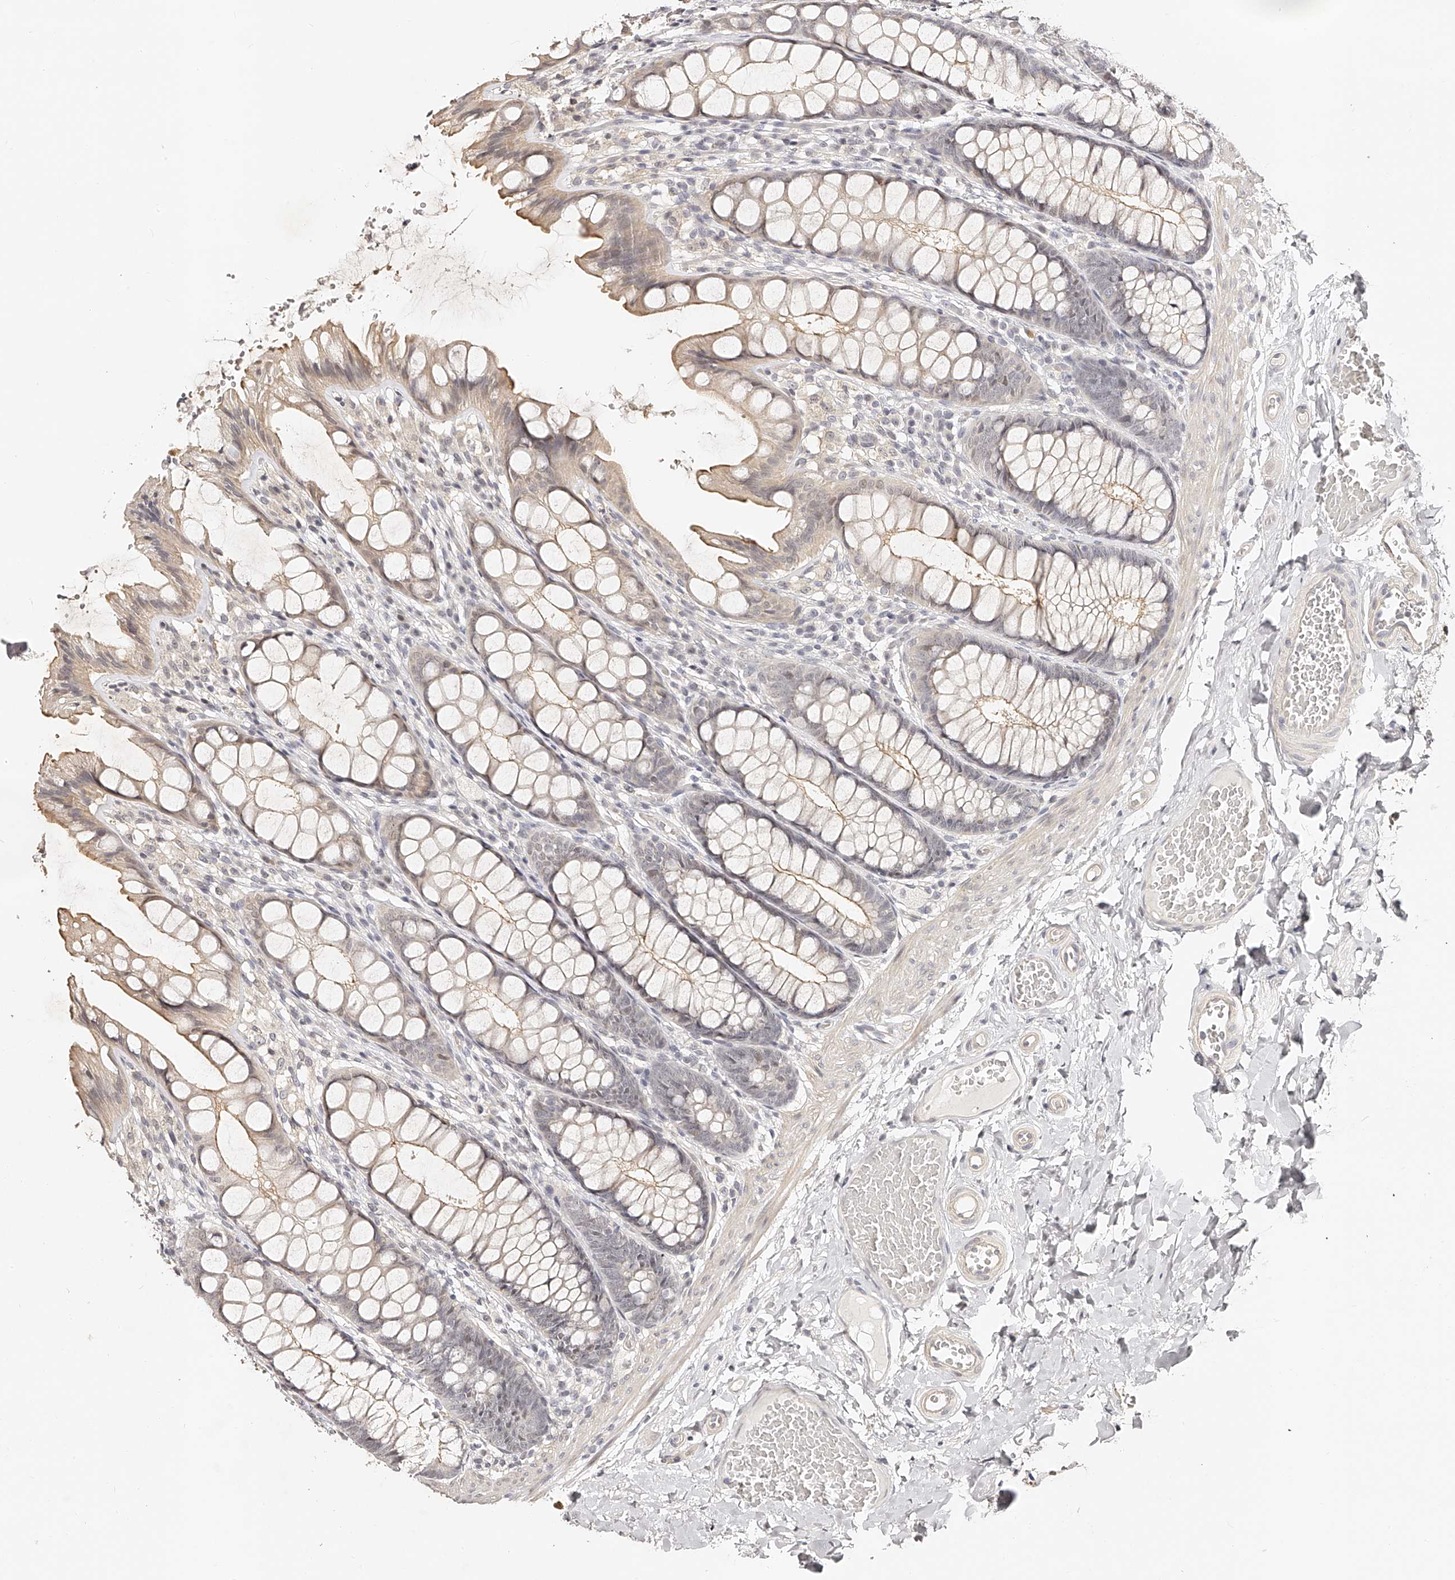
{"staining": {"intensity": "negative", "quantity": "none", "location": "none"}, "tissue": "colon", "cell_type": "Endothelial cells", "image_type": "normal", "snomed": [{"axis": "morphology", "description": "Normal tissue, NOS"}, {"axis": "topography", "description": "Colon"}], "caption": "Immunohistochemical staining of unremarkable colon shows no significant staining in endothelial cells.", "gene": "ZNF789", "patient": {"sex": "male", "age": 47}}